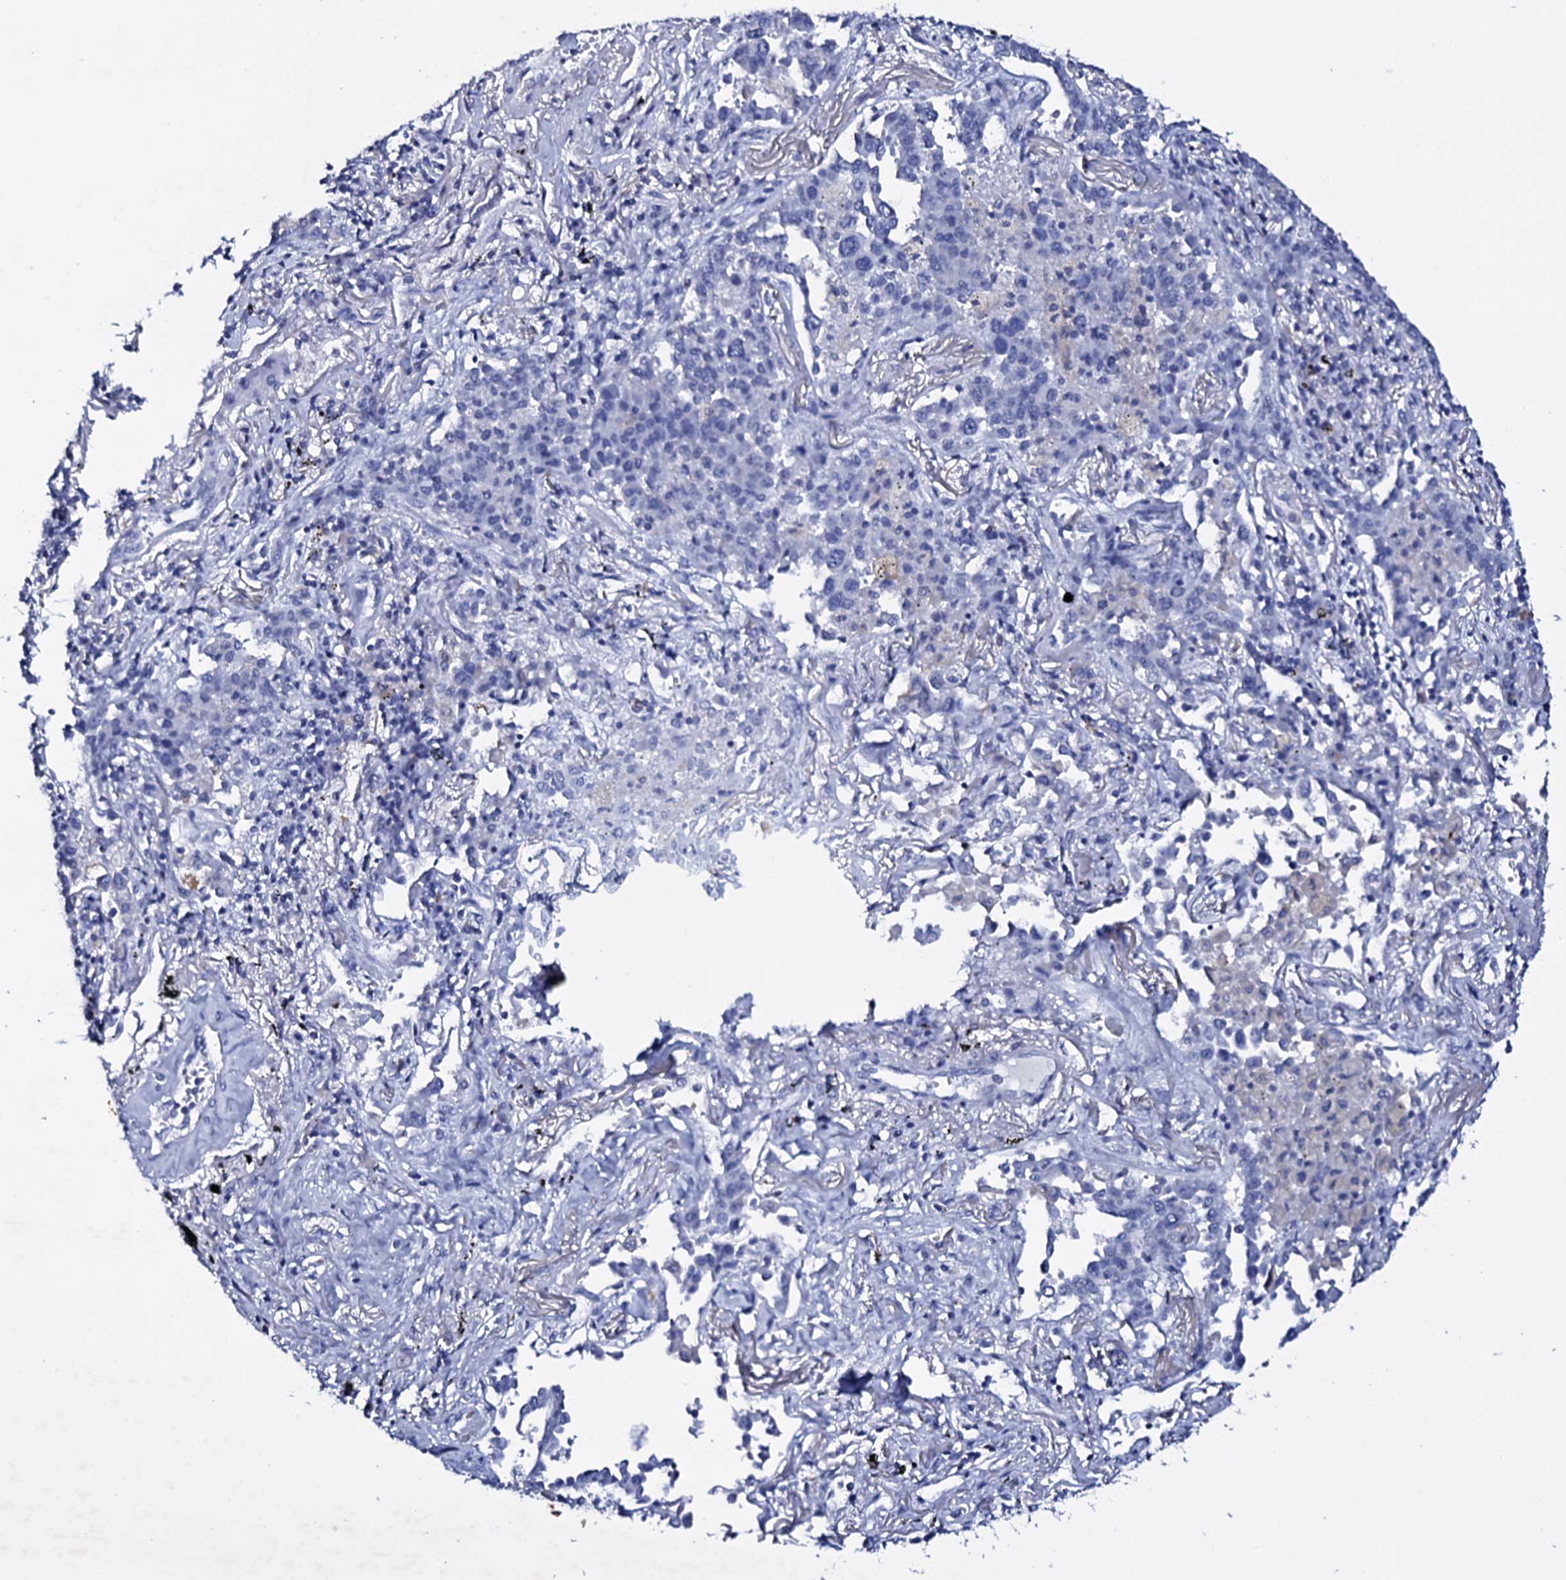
{"staining": {"intensity": "negative", "quantity": "none", "location": "none"}, "tissue": "lung cancer", "cell_type": "Tumor cells", "image_type": "cancer", "snomed": [{"axis": "morphology", "description": "Adenocarcinoma, NOS"}, {"axis": "topography", "description": "Lung"}], "caption": "Tumor cells are negative for brown protein staining in adenocarcinoma (lung).", "gene": "ITPRID2", "patient": {"sex": "male", "age": 67}}